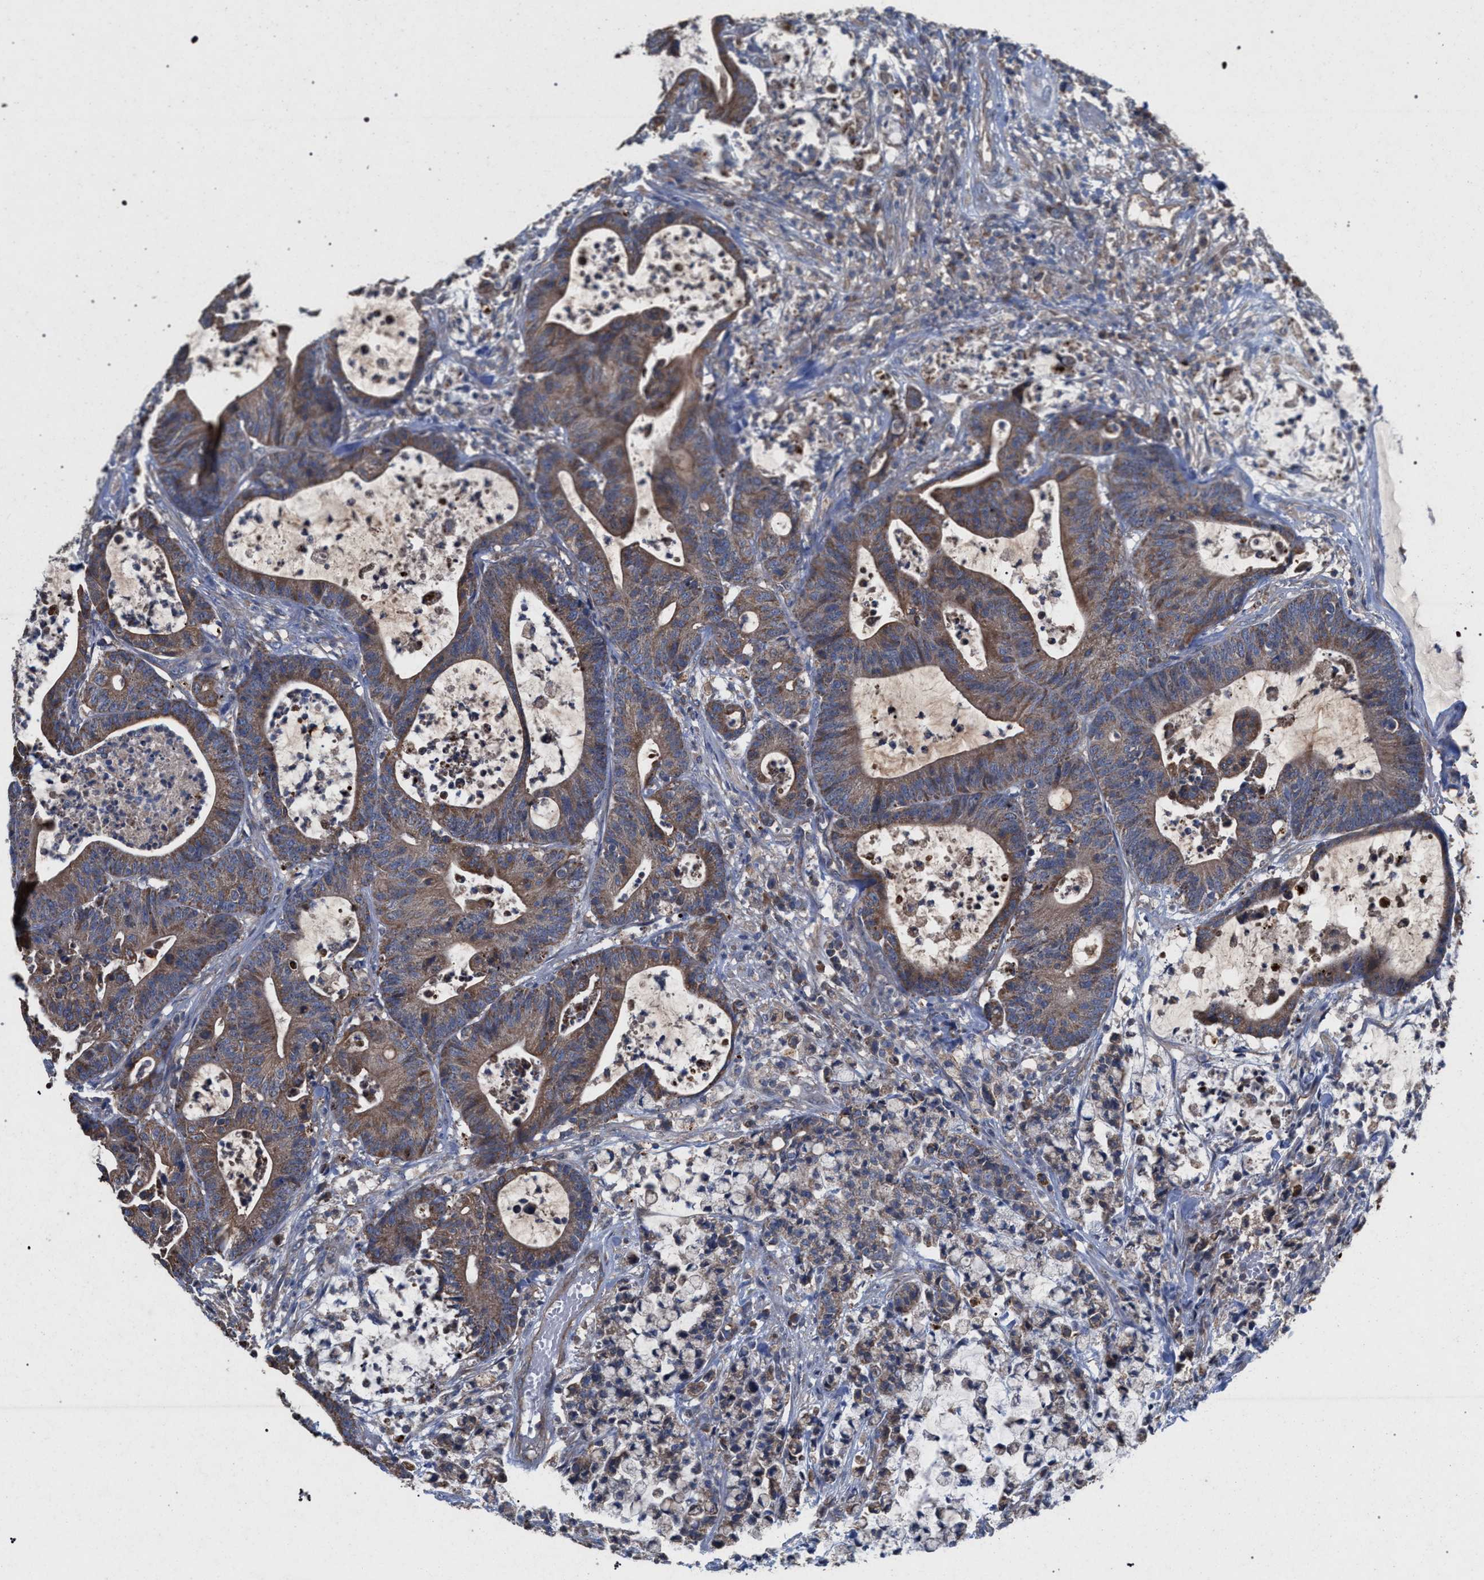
{"staining": {"intensity": "moderate", "quantity": ">75%", "location": "cytoplasmic/membranous"}, "tissue": "colorectal cancer", "cell_type": "Tumor cells", "image_type": "cancer", "snomed": [{"axis": "morphology", "description": "Adenocarcinoma, NOS"}, {"axis": "topography", "description": "Colon"}], "caption": "Tumor cells demonstrate medium levels of moderate cytoplasmic/membranous staining in about >75% of cells in colorectal cancer.", "gene": "BCL2L12", "patient": {"sex": "female", "age": 84}}